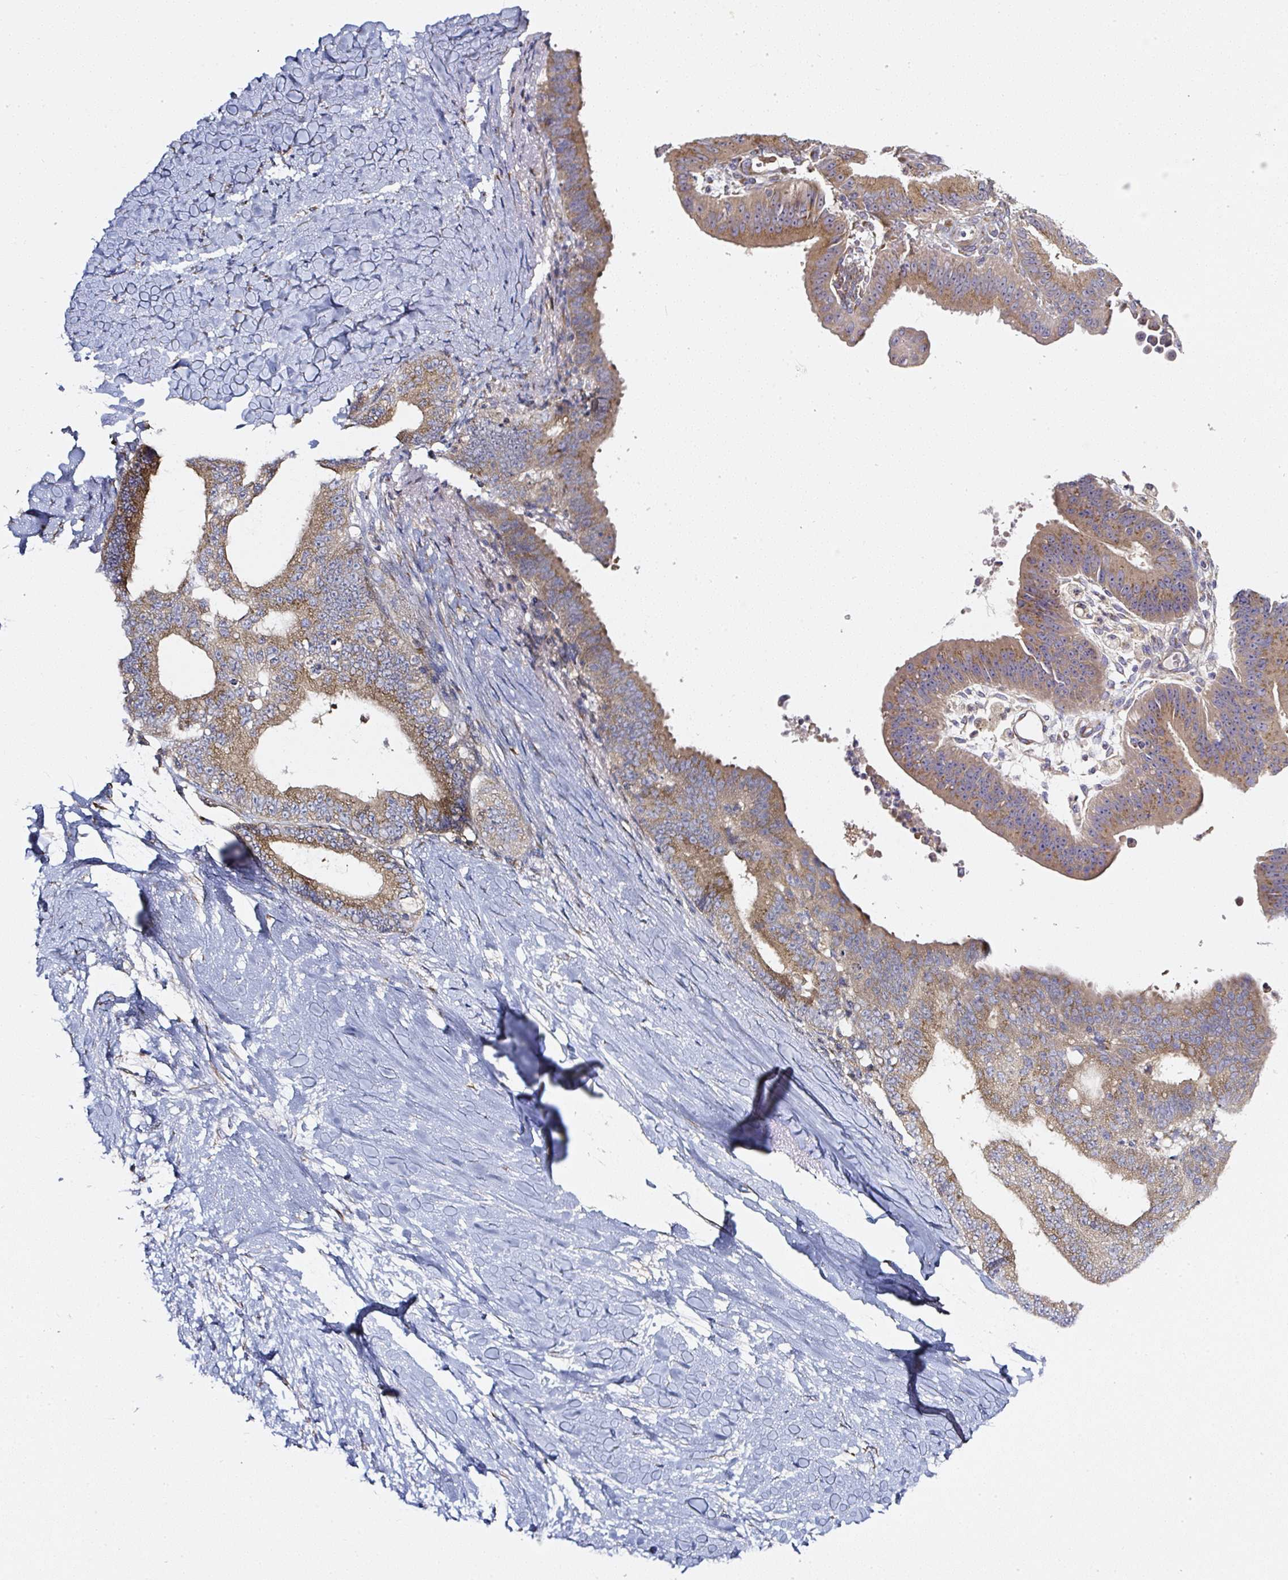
{"staining": {"intensity": "moderate", "quantity": "25%-75%", "location": "cytoplasmic/membranous"}, "tissue": "ovarian cancer", "cell_type": "Tumor cells", "image_type": "cancer", "snomed": [{"axis": "morphology", "description": "Carcinoma, endometroid"}, {"axis": "topography", "description": "Ovary"}], "caption": "The photomicrograph demonstrates immunohistochemical staining of endometroid carcinoma (ovarian). There is moderate cytoplasmic/membranous staining is appreciated in approximately 25%-75% of tumor cells. The staining was performed using DAB (3,3'-diaminobenzidine), with brown indicating positive protein expression. Nuclei are stained blue with hematoxylin.", "gene": "MLX", "patient": {"sex": "female", "age": 42}}